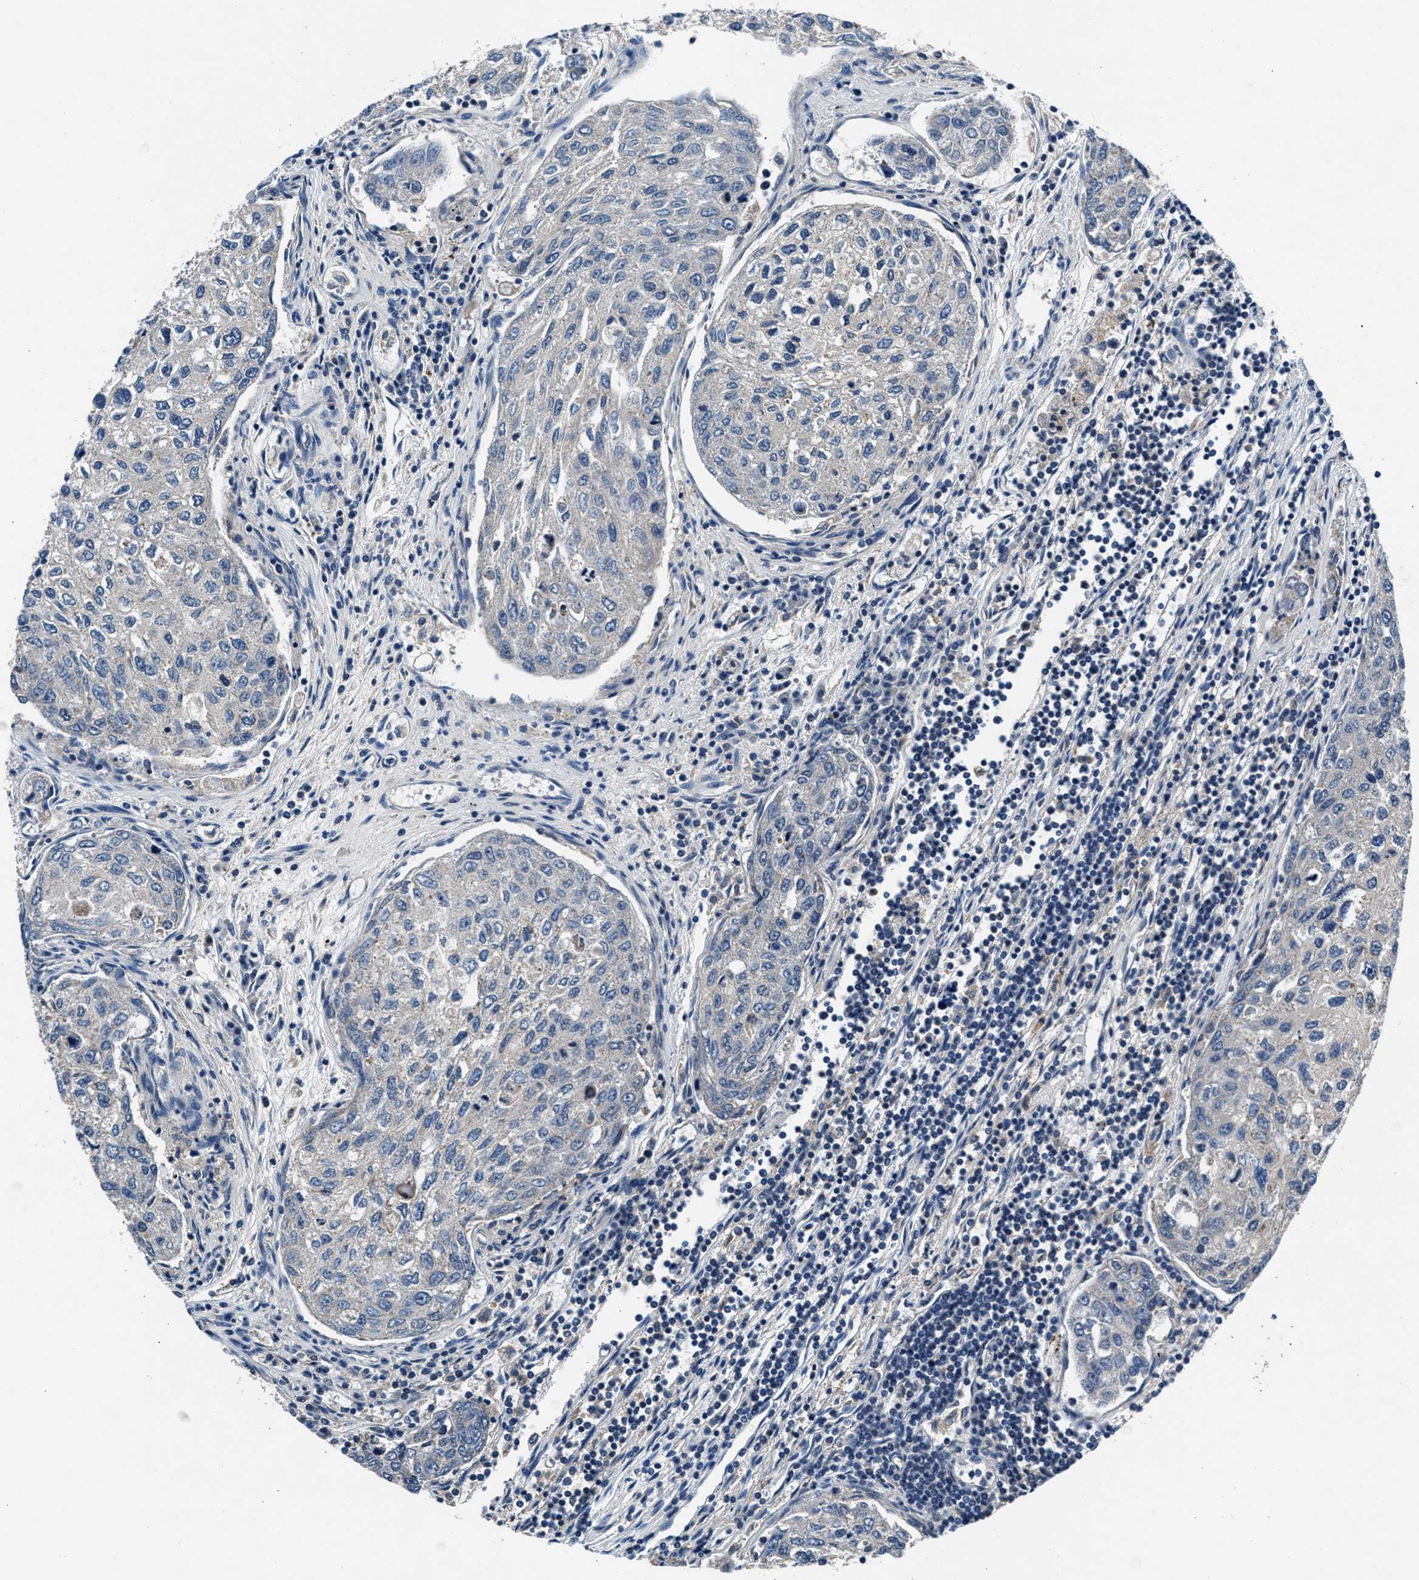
{"staining": {"intensity": "negative", "quantity": "none", "location": "none"}, "tissue": "urothelial cancer", "cell_type": "Tumor cells", "image_type": "cancer", "snomed": [{"axis": "morphology", "description": "Urothelial carcinoma, High grade"}, {"axis": "topography", "description": "Lymph node"}, {"axis": "topography", "description": "Urinary bladder"}], "caption": "Micrograph shows no protein staining in tumor cells of urothelial cancer tissue.", "gene": "DENND6B", "patient": {"sex": "male", "age": 51}}